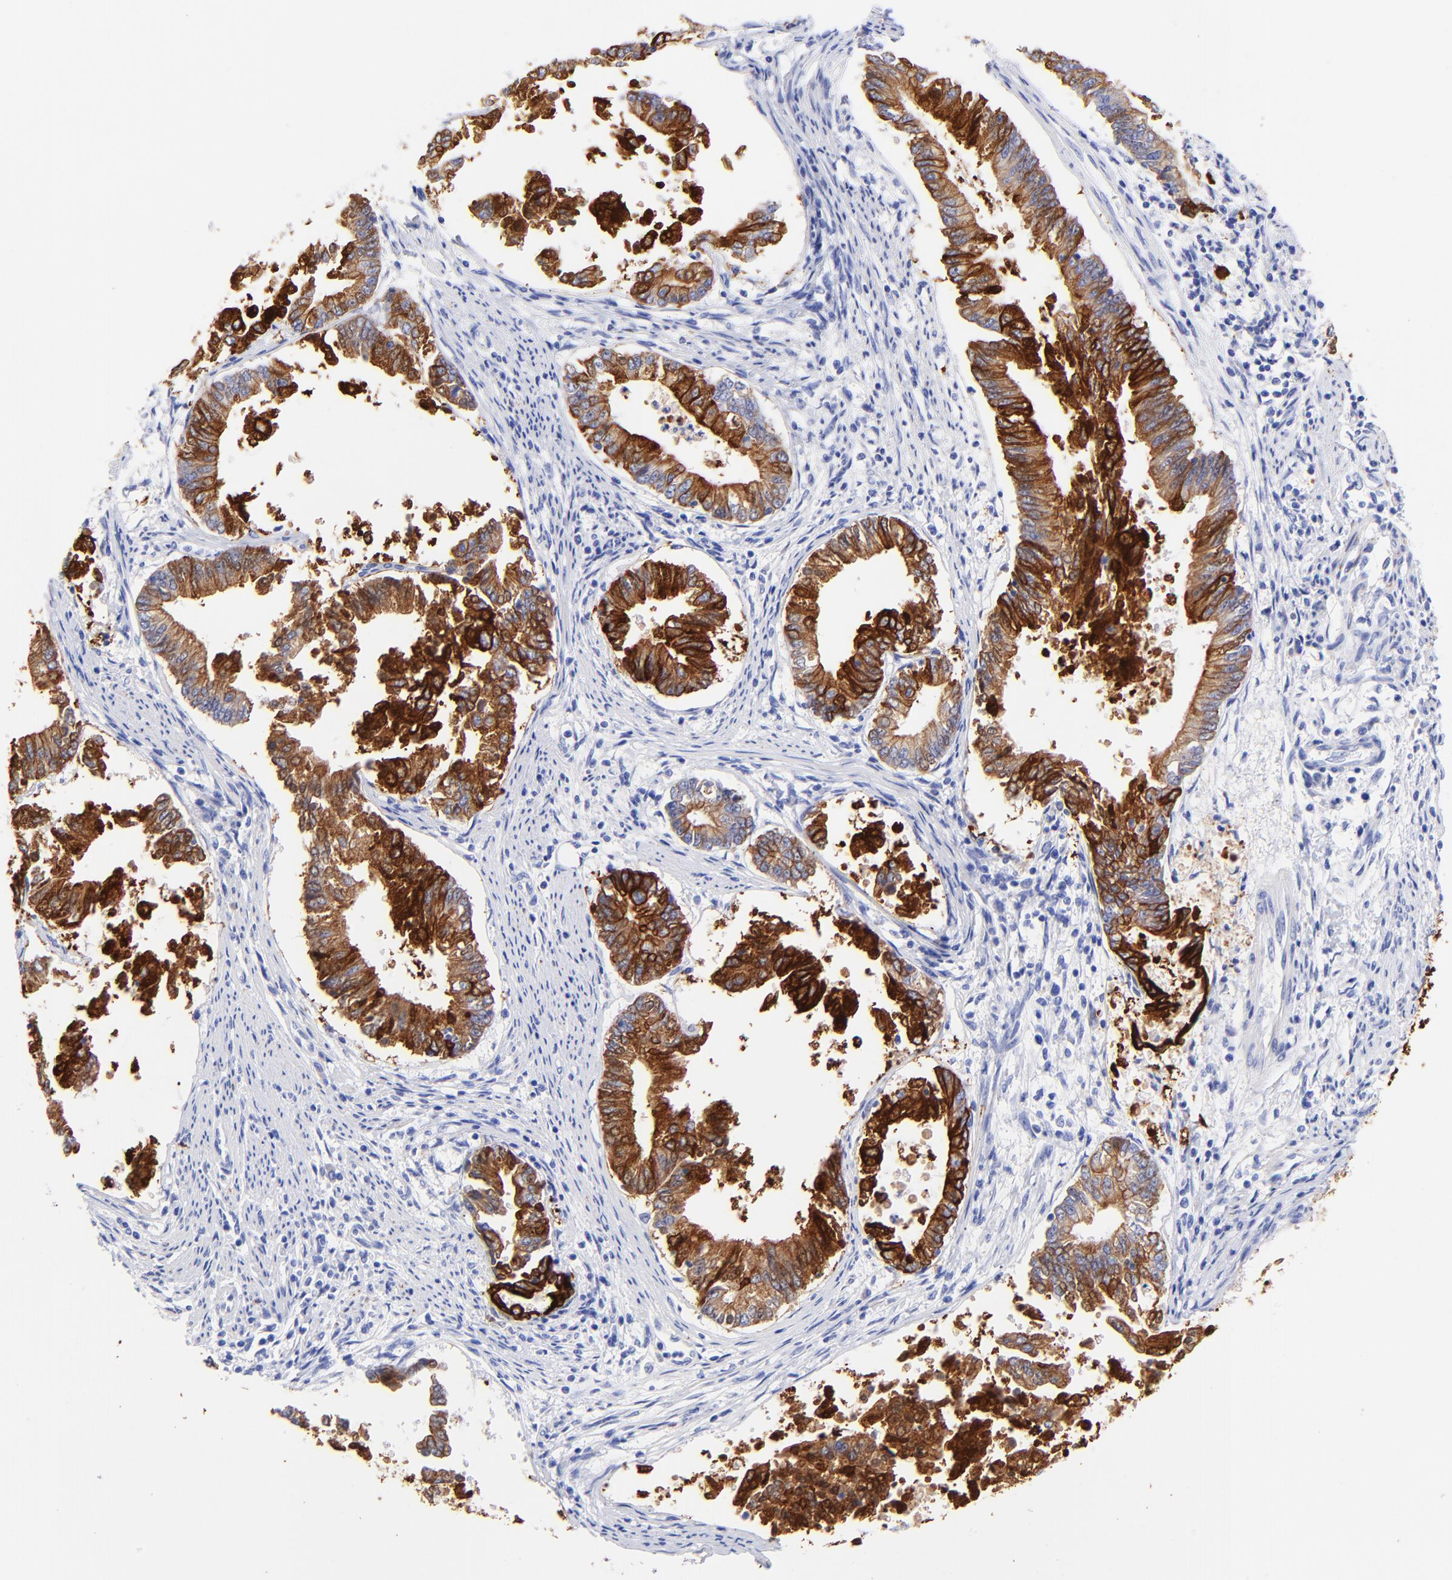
{"staining": {"intensity": "strong", "quantity": ">75%", "location": "cytoplasmic/membranous"}, "tissue": "endometrial cancer", "cell_type": "Tumor cells", "image_type": "cancer", "snomed": [{"axis": "morphology", "description": "Adenocarcinoma, NOS"}, {"axis": "topography", "description": "Endometrium"}], "caption": "Adenocarcinoma (endometrial) tissue exhibits strong cytoplasmic/membranous staining in about >75% of tumor cells, visualized by immunohistochemistry.", "gene": "KRT19", "patient": {"sex": "female", "age": 63}}